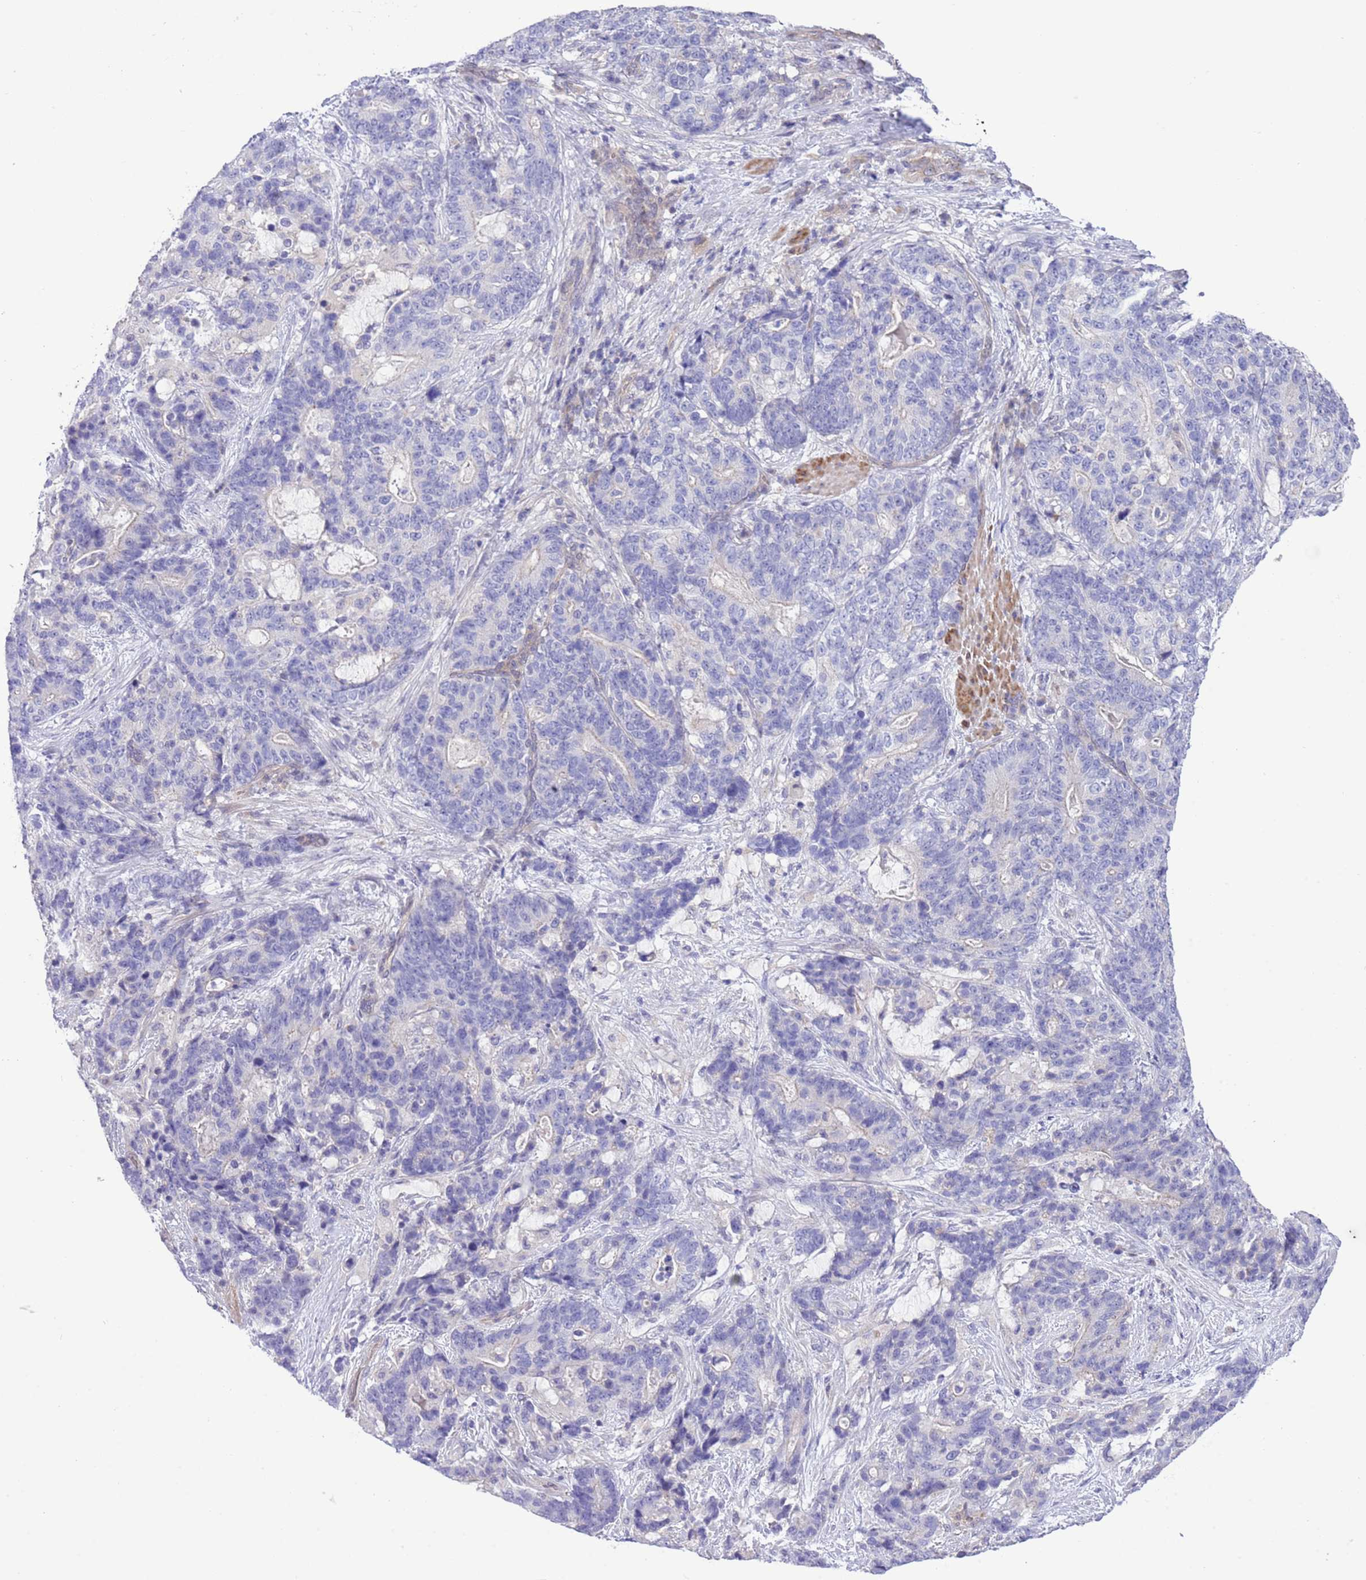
{"staining": {"intensity": "negative", "quantity": "none", "location": "none"}, "tissue": "stomach cancer", "cell_type": "Tumor cells", "image_type": "cancer", "snomed": [{"axis": "morphology", "description": "Normal tissue, NOS"}, {"axis": "morphology", "description": "Adenocarcinoma, NOS"}, {"axis": "topography", "description": "Stomach"}], "caption": "High magnification brightfield microscopy of stomach cancer (adenocarcinoma) stained with DAB (brown) and counterstained with hematoxylin (blue): tumor cells show no significant staining.", "gene": "PRR32", "patient": {"sex": "female", "age": 64}}